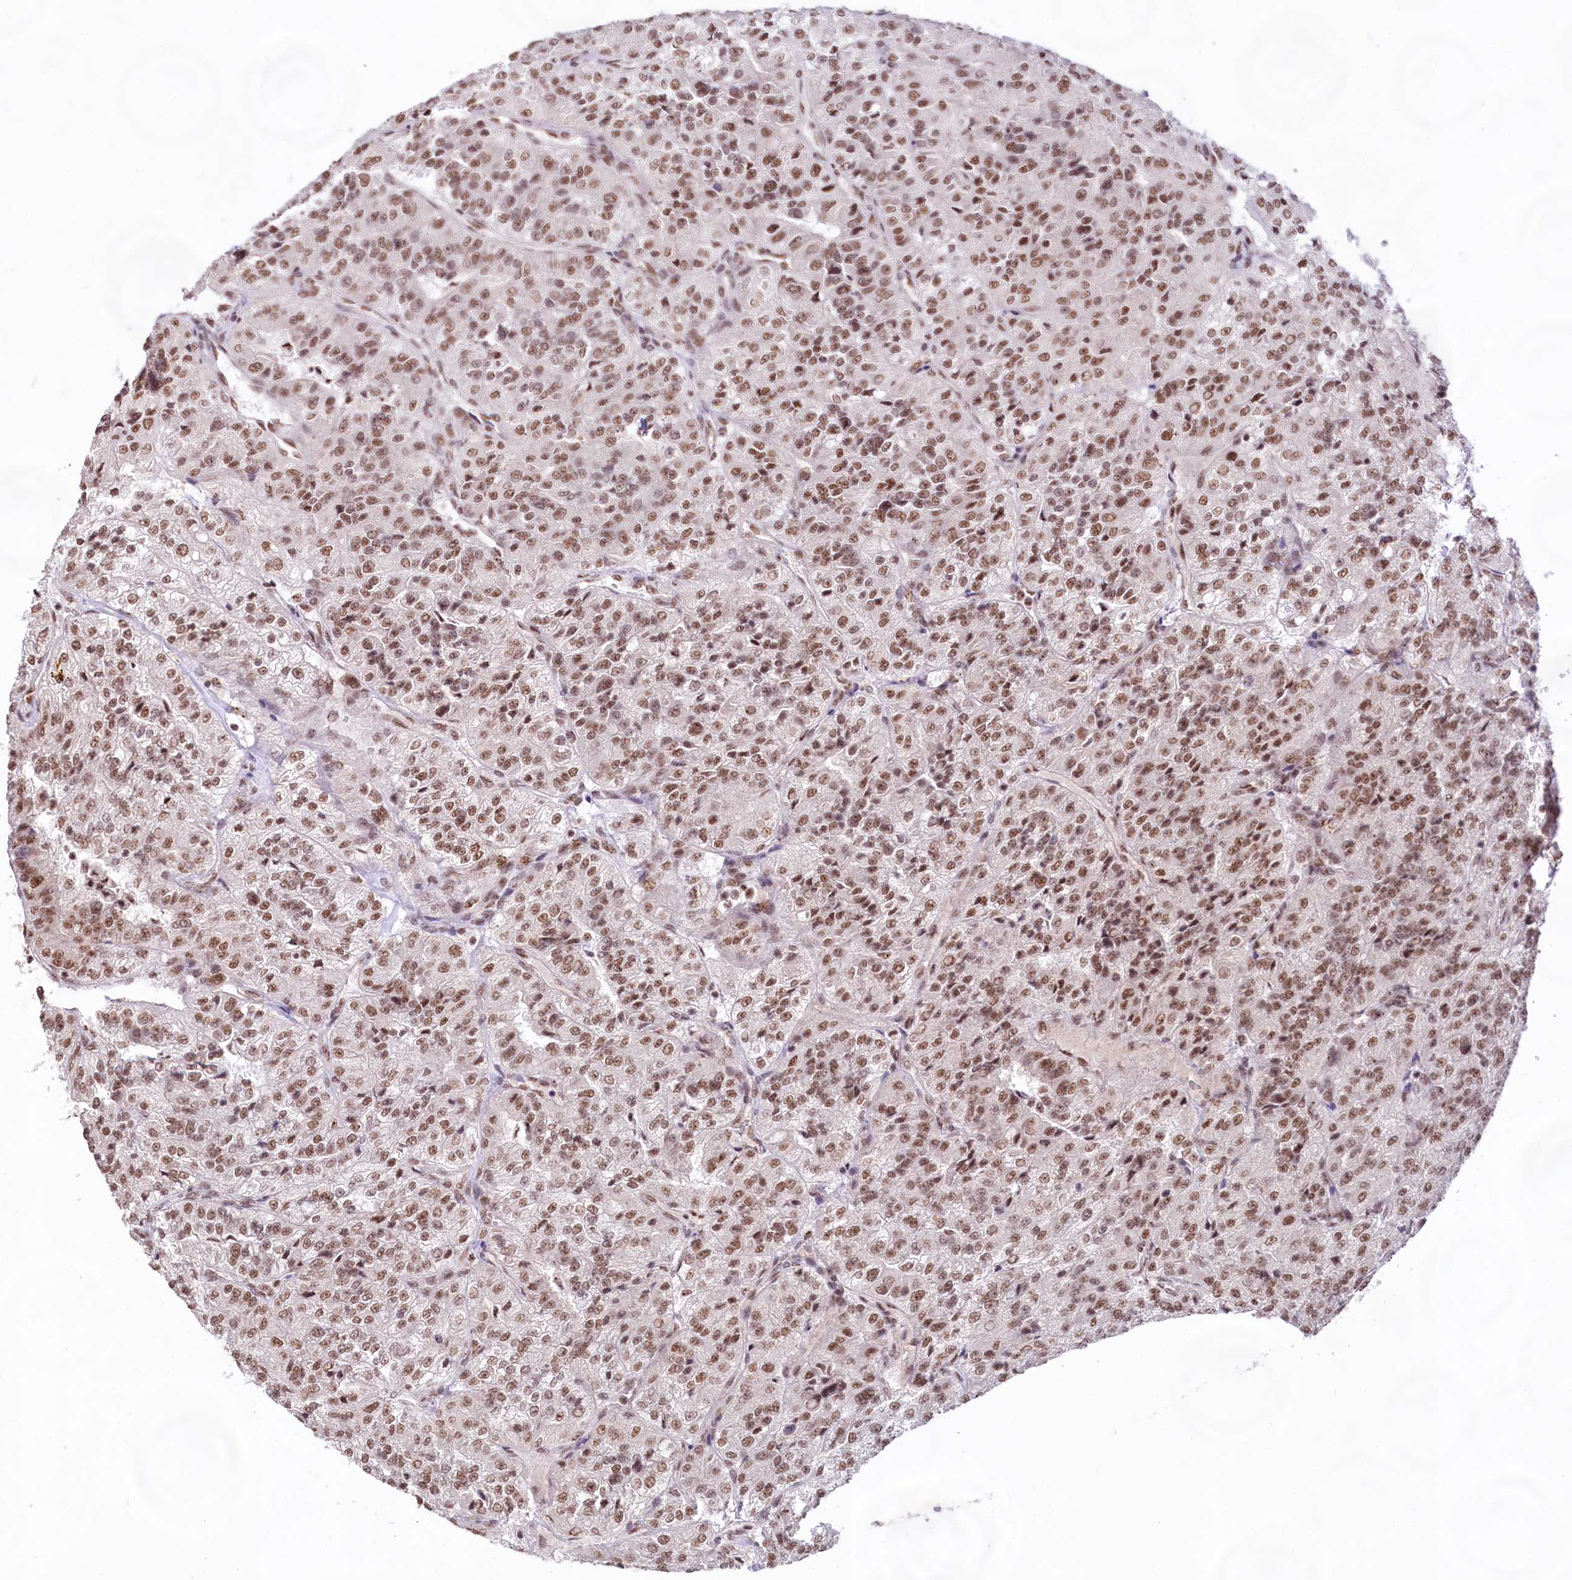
{"staining": {"intensity": "moderate", "quantity": ">75%", "location": "nuclear"}, "tissue": "renal cancer", "cell_type": "Tumor cells", "image_type": "cancer", "snomed": [{"axis": "morphology", "description": "Adenocarcinoma, NOS"}, {"axis": "topography", "description": "Kidney"}], "caption": "Immunohistochemistry (DAB) staining of human renal cancer shows moderate nuclear protein expression in approximately >75% of tumor cells.", "gene": "HIRA", "patient": {"sex": "female", "age": 63}}